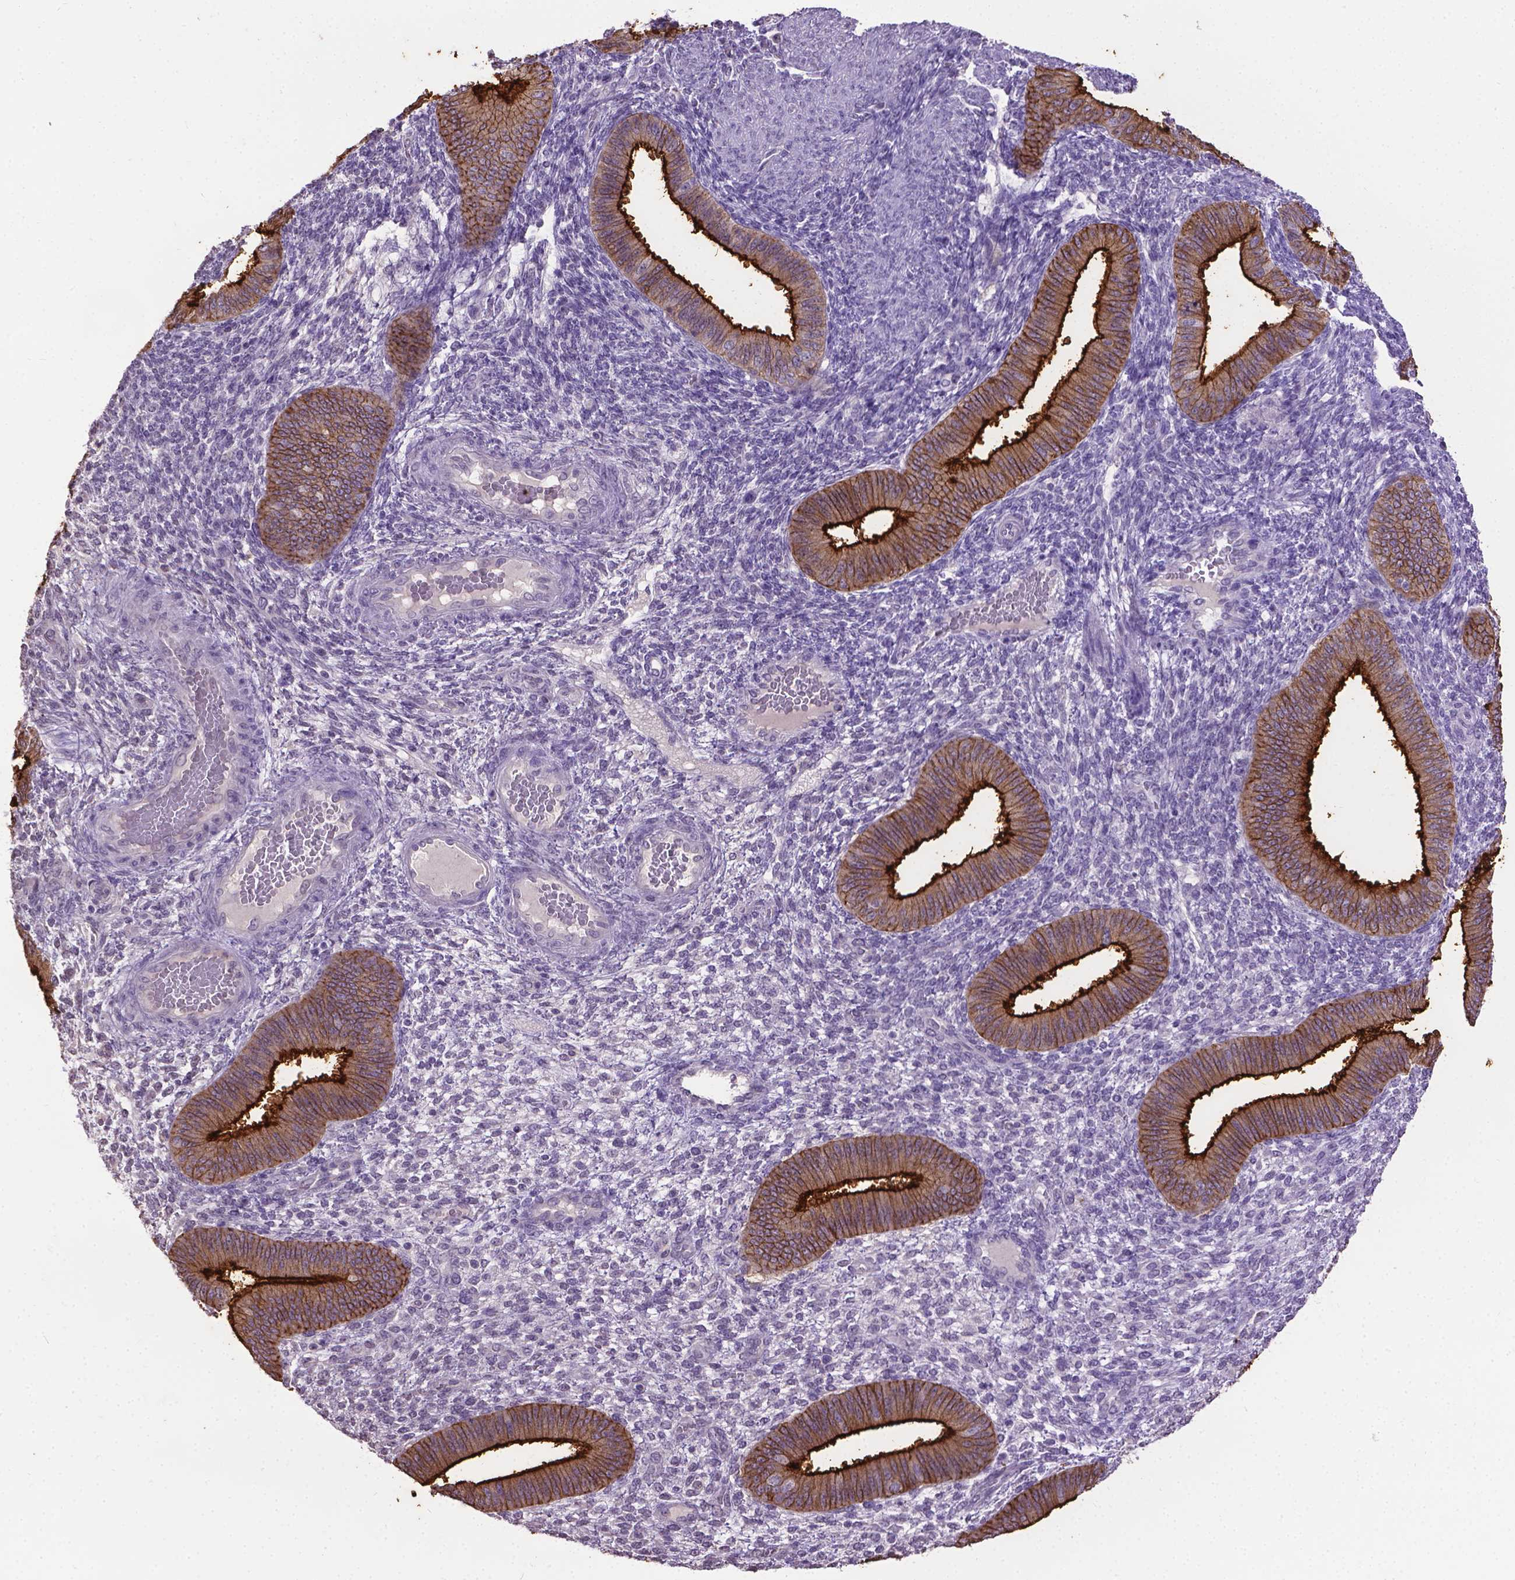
{"staining": {"intensity": "negative", "quantity": "none", "location": "none"}, "tissue": "endometrium", "cell_type": "Cells in endometrial stroma", "image_type": "normal", "snomed": [{"axis": "morphology", "description": "Normal tissue, NOS"}, {"axis": "topography", "description": "Endometrium"}], "caption": "A high-resolution histopathology image shows IHC staining of benign endometrium, which reveals no significant expression in cells in endometrial stroma. (Immunohistochemistry, brightfield microscopy, high magnification).", "gene": "CPM", "patient": {"sex": "female", "age": 39}}